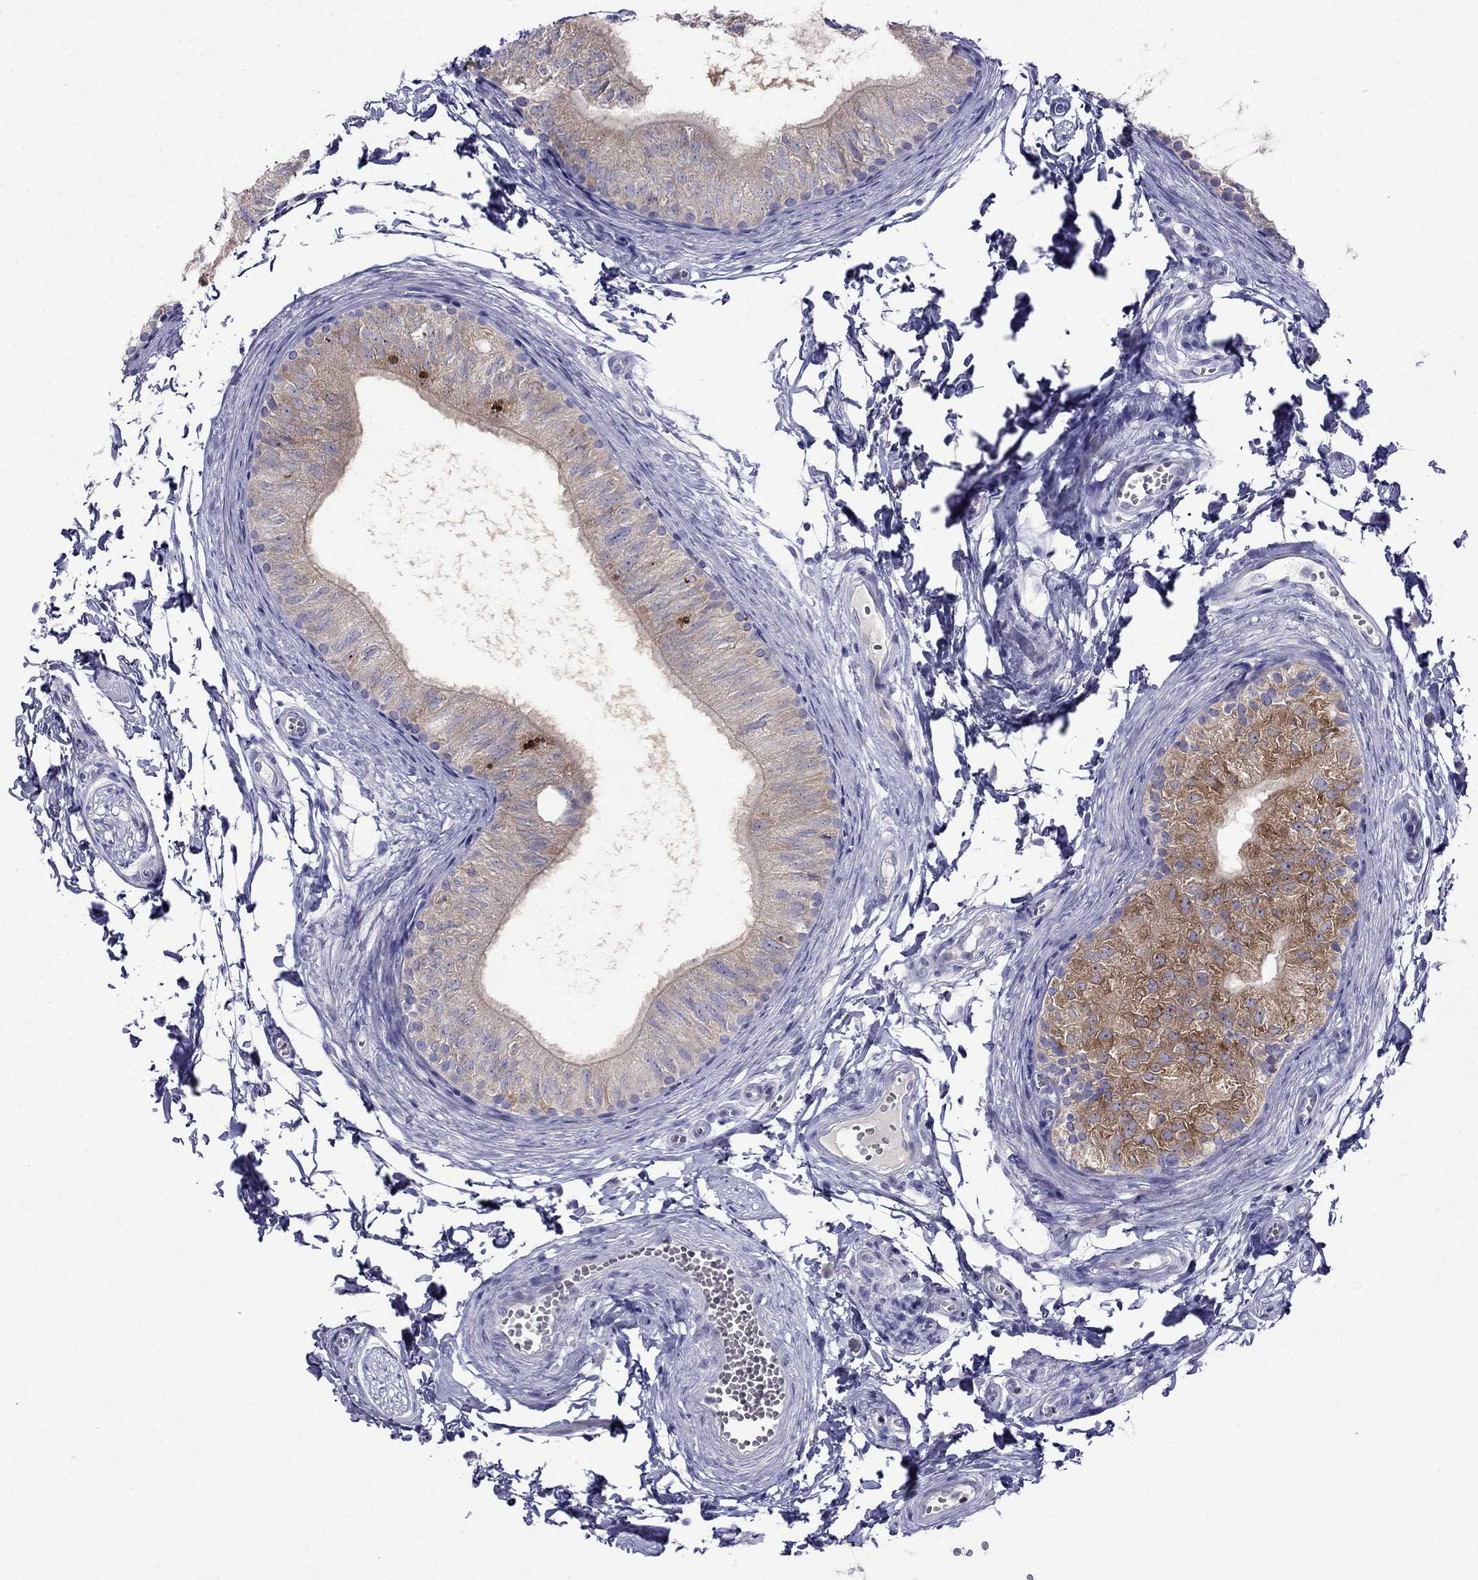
{"staining": {"intensity": "moderate", "quantity": ">75%", "location": "cytoplasmic/membranous"}, "tissue": "epididymis", "cell_type": "Glandular cells", "image_type": "normal", "snomed": [{"axis": "morphology", "description": "Normal tissue, NOS"}, {"axis": "topography", "description": "Epididymis"}], "caption": "DAB immunohistochemical staining of unremarkable human epididymis demonstrates moderate cytoplasmic/membranous protein expression in about >75% of glandular cells.", "gene": "PATE1", "patient": {"sex": "male", "age": 22}}